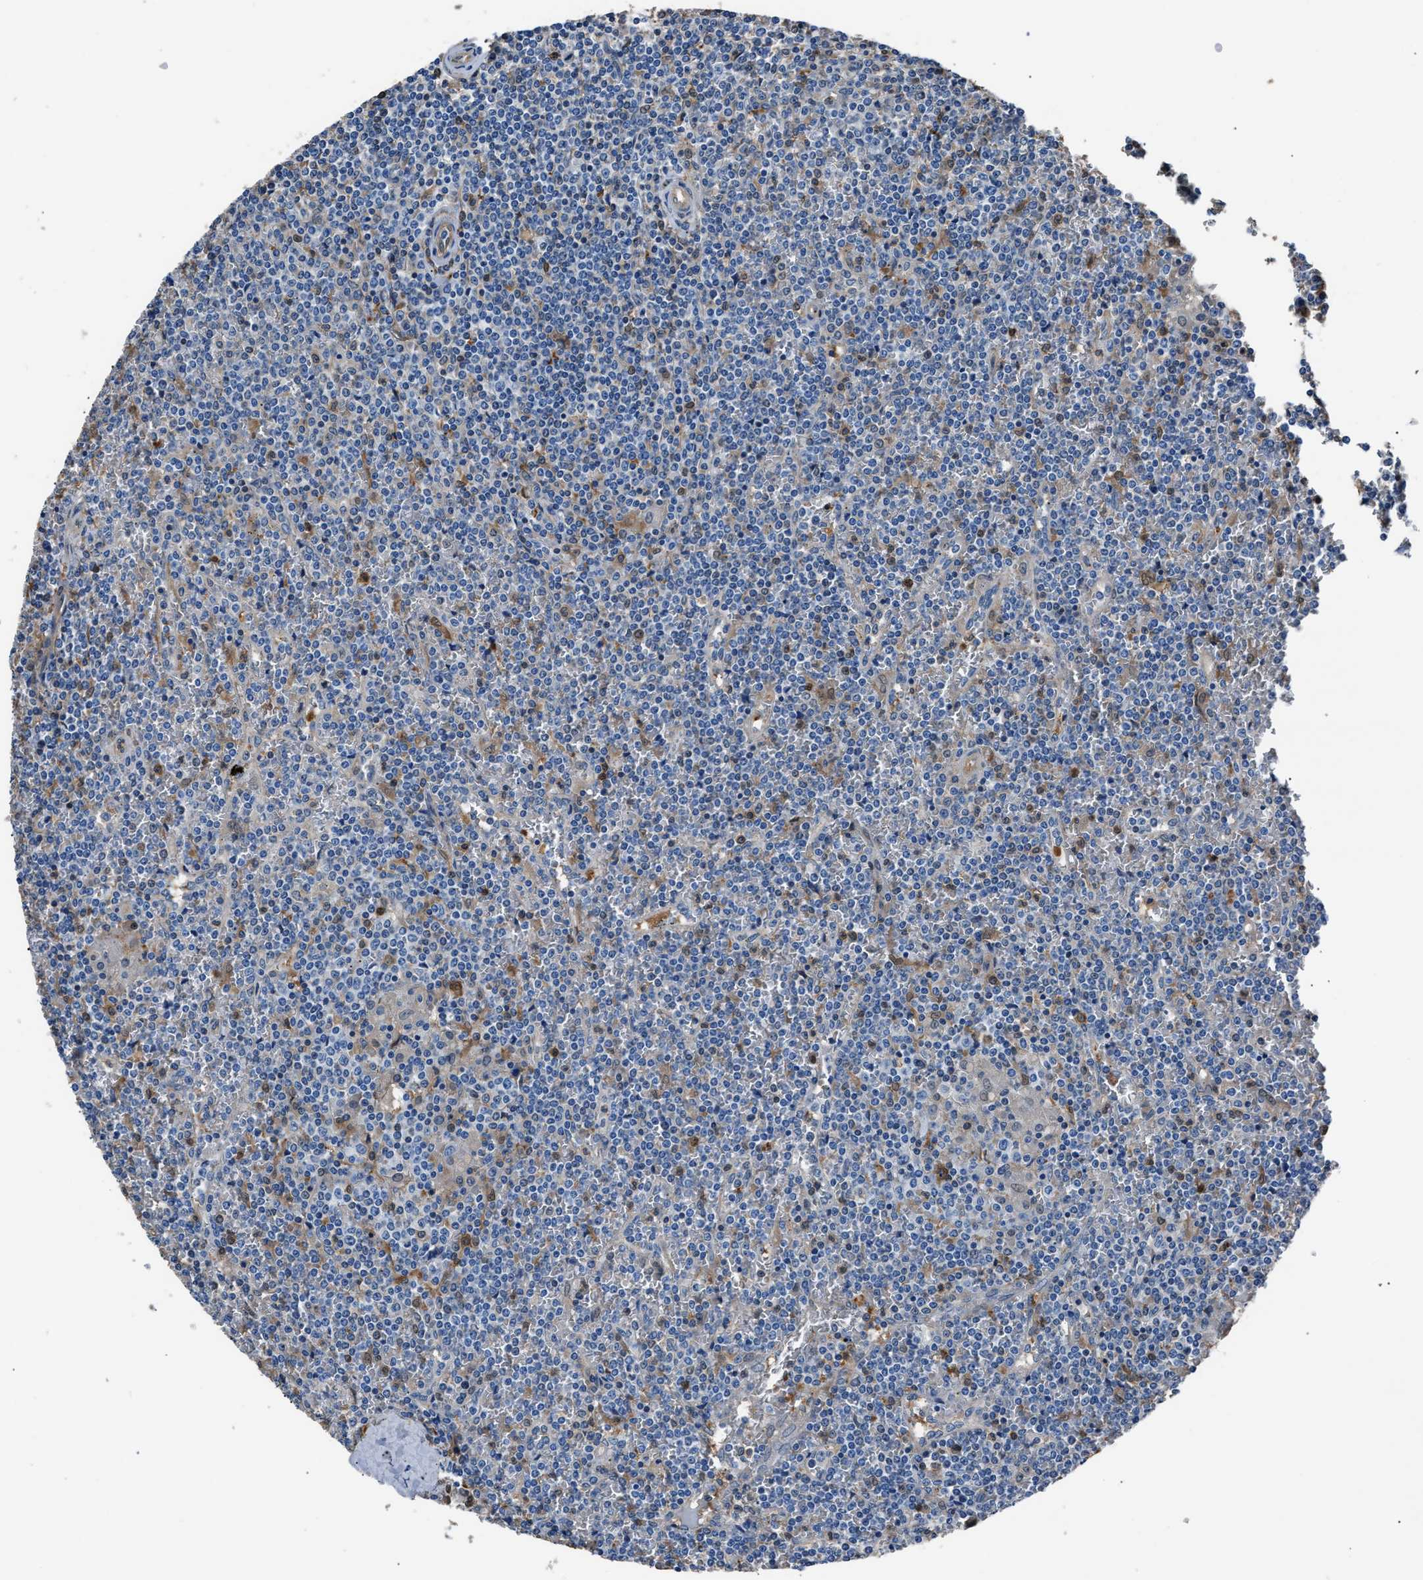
{"staining": {"intensity": "negative", "quantity": "none", "location": "none"}, "tissue": "lymphoma", "cell_type": "Tumor cells", "image_type": "cancer", "snomed": [{"axis": "morphology", "description": "Malignant lymphoma, non-Hodgkin's type, Low grade"}, {"axis": "topography", "description": "Spleen"}], "caption": "A high-resolution micrograph shows immunohistochemistry (IHC) staining of lymphoma, which reveals no significant expression in tumor cells.", "gene": "GSTP1", "patient": {"sex": "female", "age": 19}}